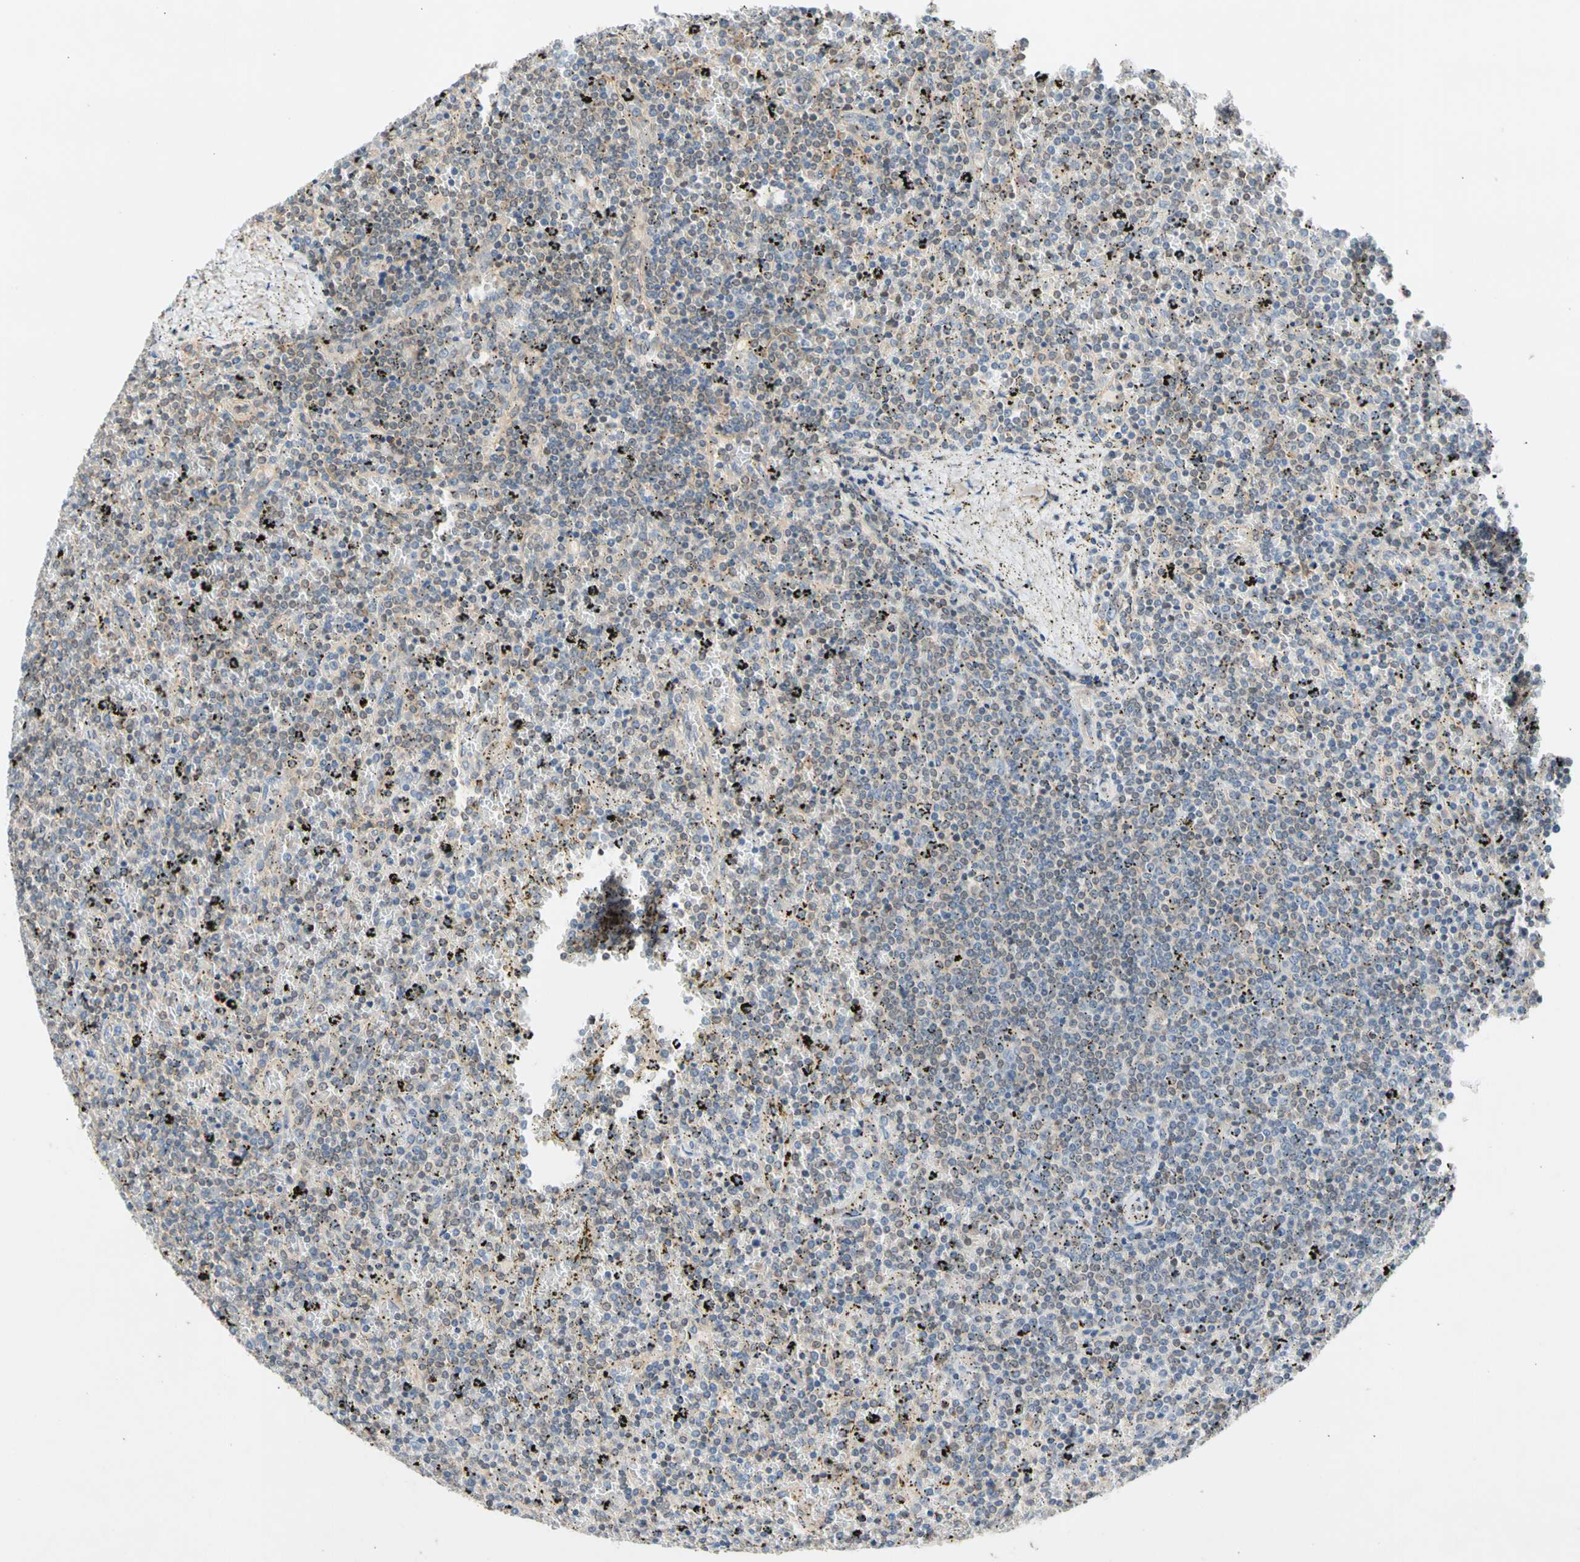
{"staining": {"intensity": "weak", "quantity": "<25%", "location": "cytoplasmic/membranous"}, "tissue": "lymphoma", "cell_type": "Tumor cells", "image_type": "cancer", "snomed": [{"axis": "morphology", "description": "Malignant lymphoma, non-Hodgkin's type, Low grade"}, {"axis": "topography", "description": "Spleen"}], "caption": "Human lymphoma stained for a protein using IHC shows no staining in tumor cells.", "gene": "CNST", "patient": {"sex": "female", "age": 77}}